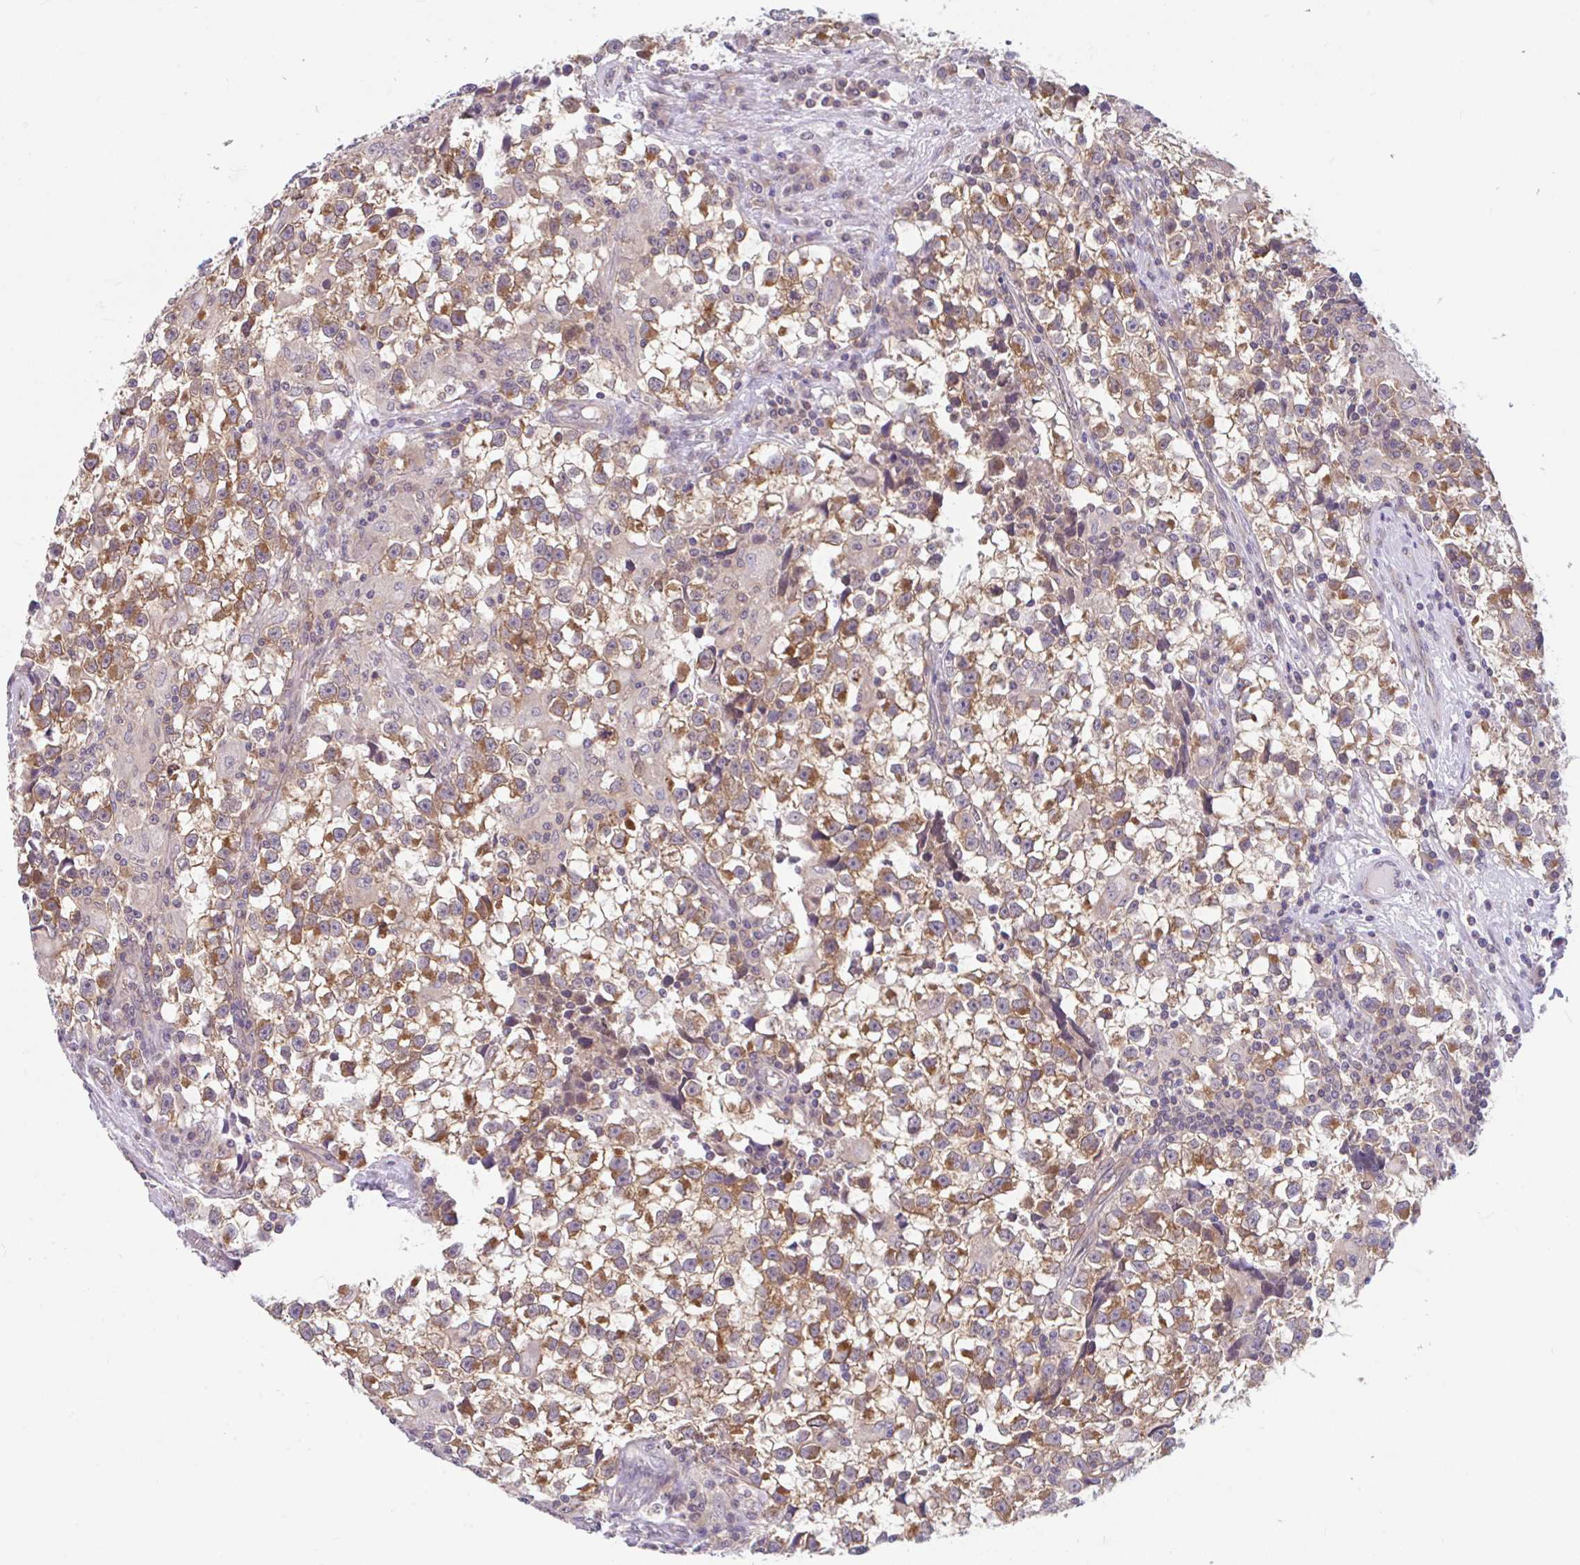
{"staining": {"intensity": "moderate", "quantity": ">75%", "location": "cytoplasmic/membranous"}, "tissue": "testis cancer", "cell_type": "Tumor cells", "image_type": "cancer", "snomed": [{"axis": "morphology", "description": "Seminoma, NOS"}, {"axis": "topography", "description": "Testis"}], "caption": "Immunohistochemistry of human testis cancer displays medium levels of moderate cytoplasmic/membranous staining in about >75% of tumor cells. The protein is shown in brown color, while the nuclei are stained blue.", "gene": "RALBP1", "patient": {"sex": "male", "age": 31}}